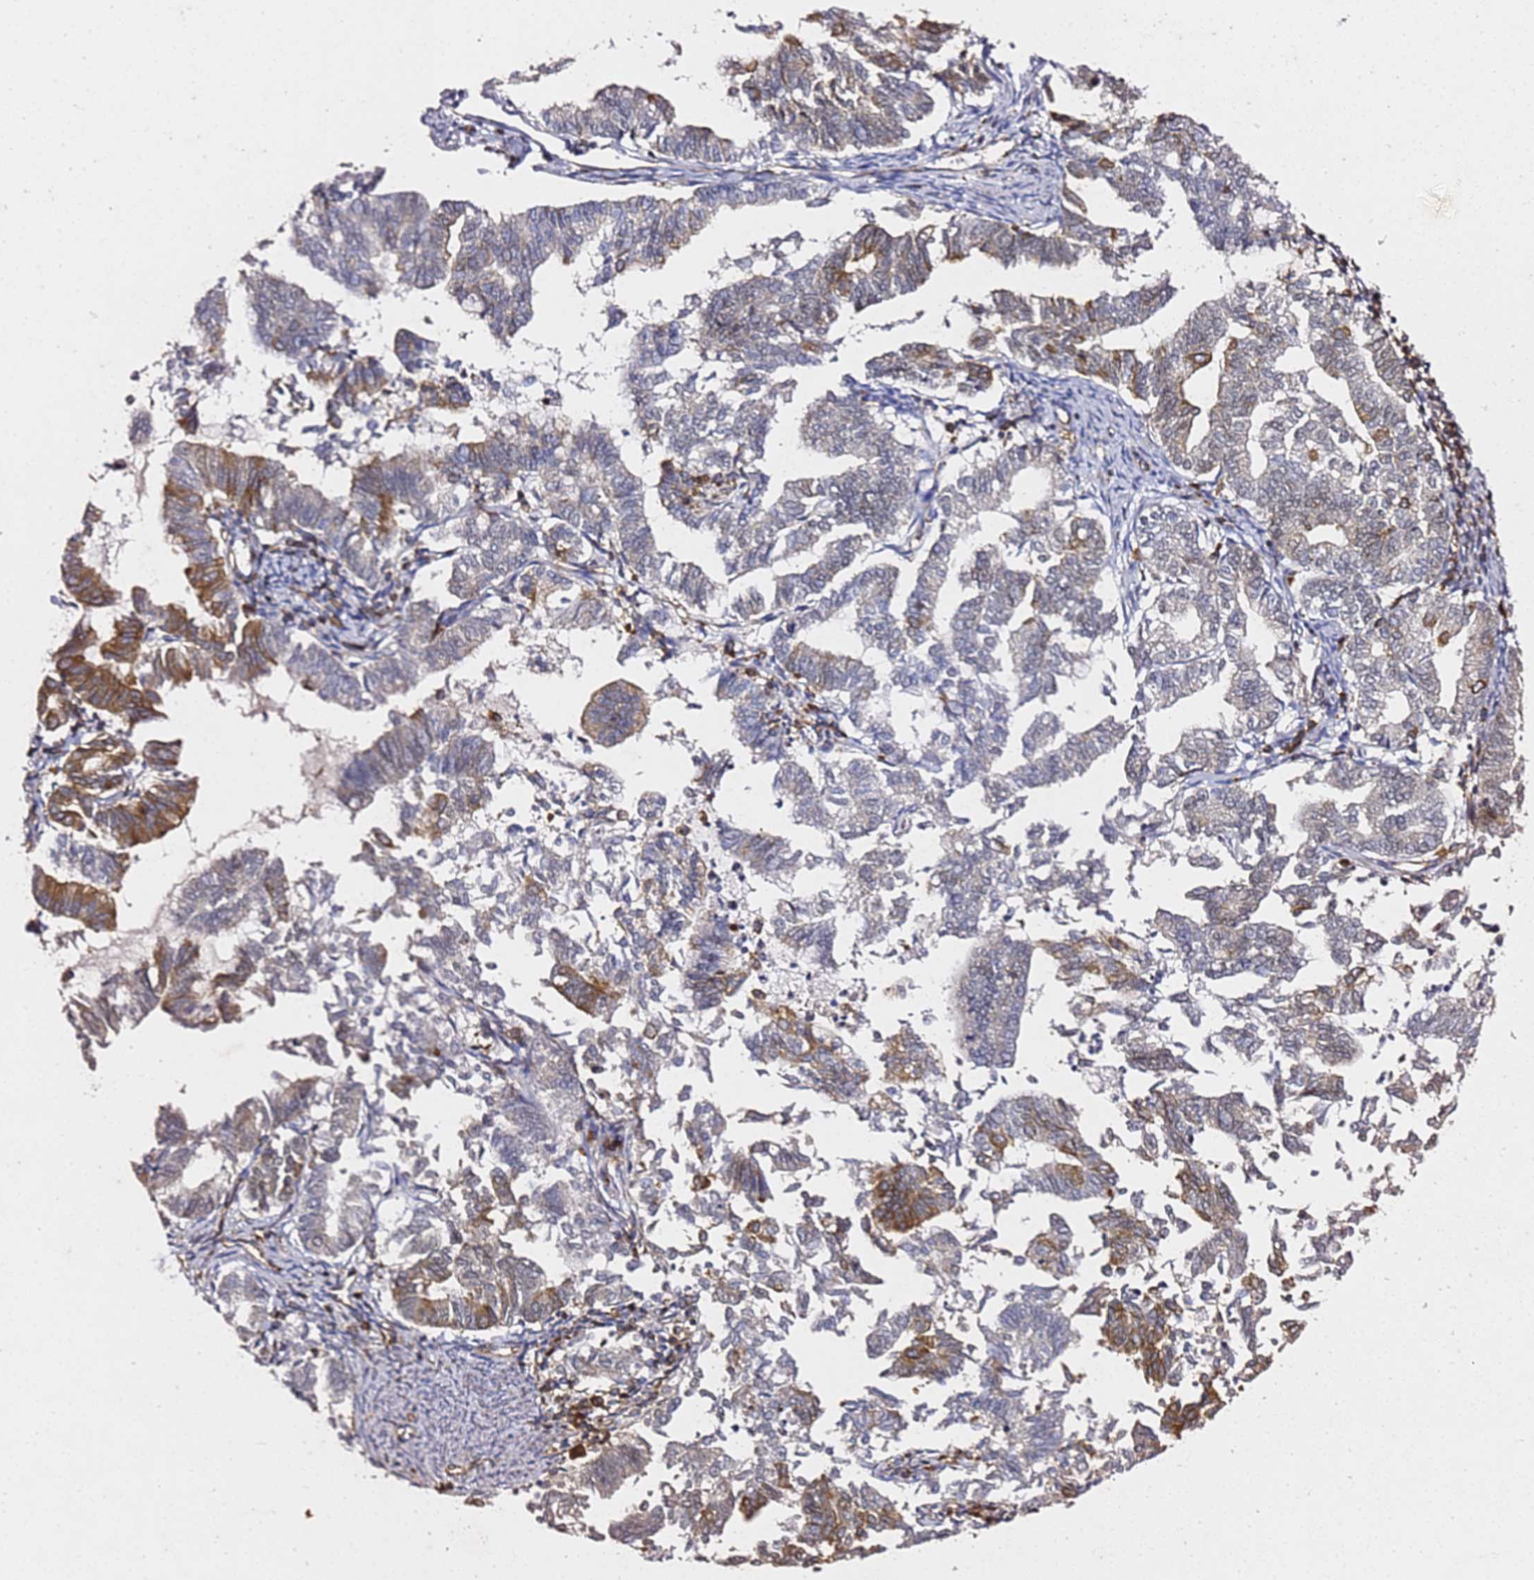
{"staining": {"intensity": "moderate", "quantity": "<25%", "location": "cytoplasmic/membranous"}, "tissue": "endometrial cancer", "cell_type": "Tumor cells", "image_type": "cancer", "snomed": [{"axis": "morphology", "description": "Adenocarcinoma, NOS"}, {"axis": "topography", "description": "Endometrium"}], "caption": "Brown immunohistochemical staining in human endometrial cancer (adenocarcinoma) demonstrates moderate cytoplasmic/membranous staining in approximately <25% of tumor cells.", "gene": "TPST1", "patient": {"sex": "female", "age": 79}}